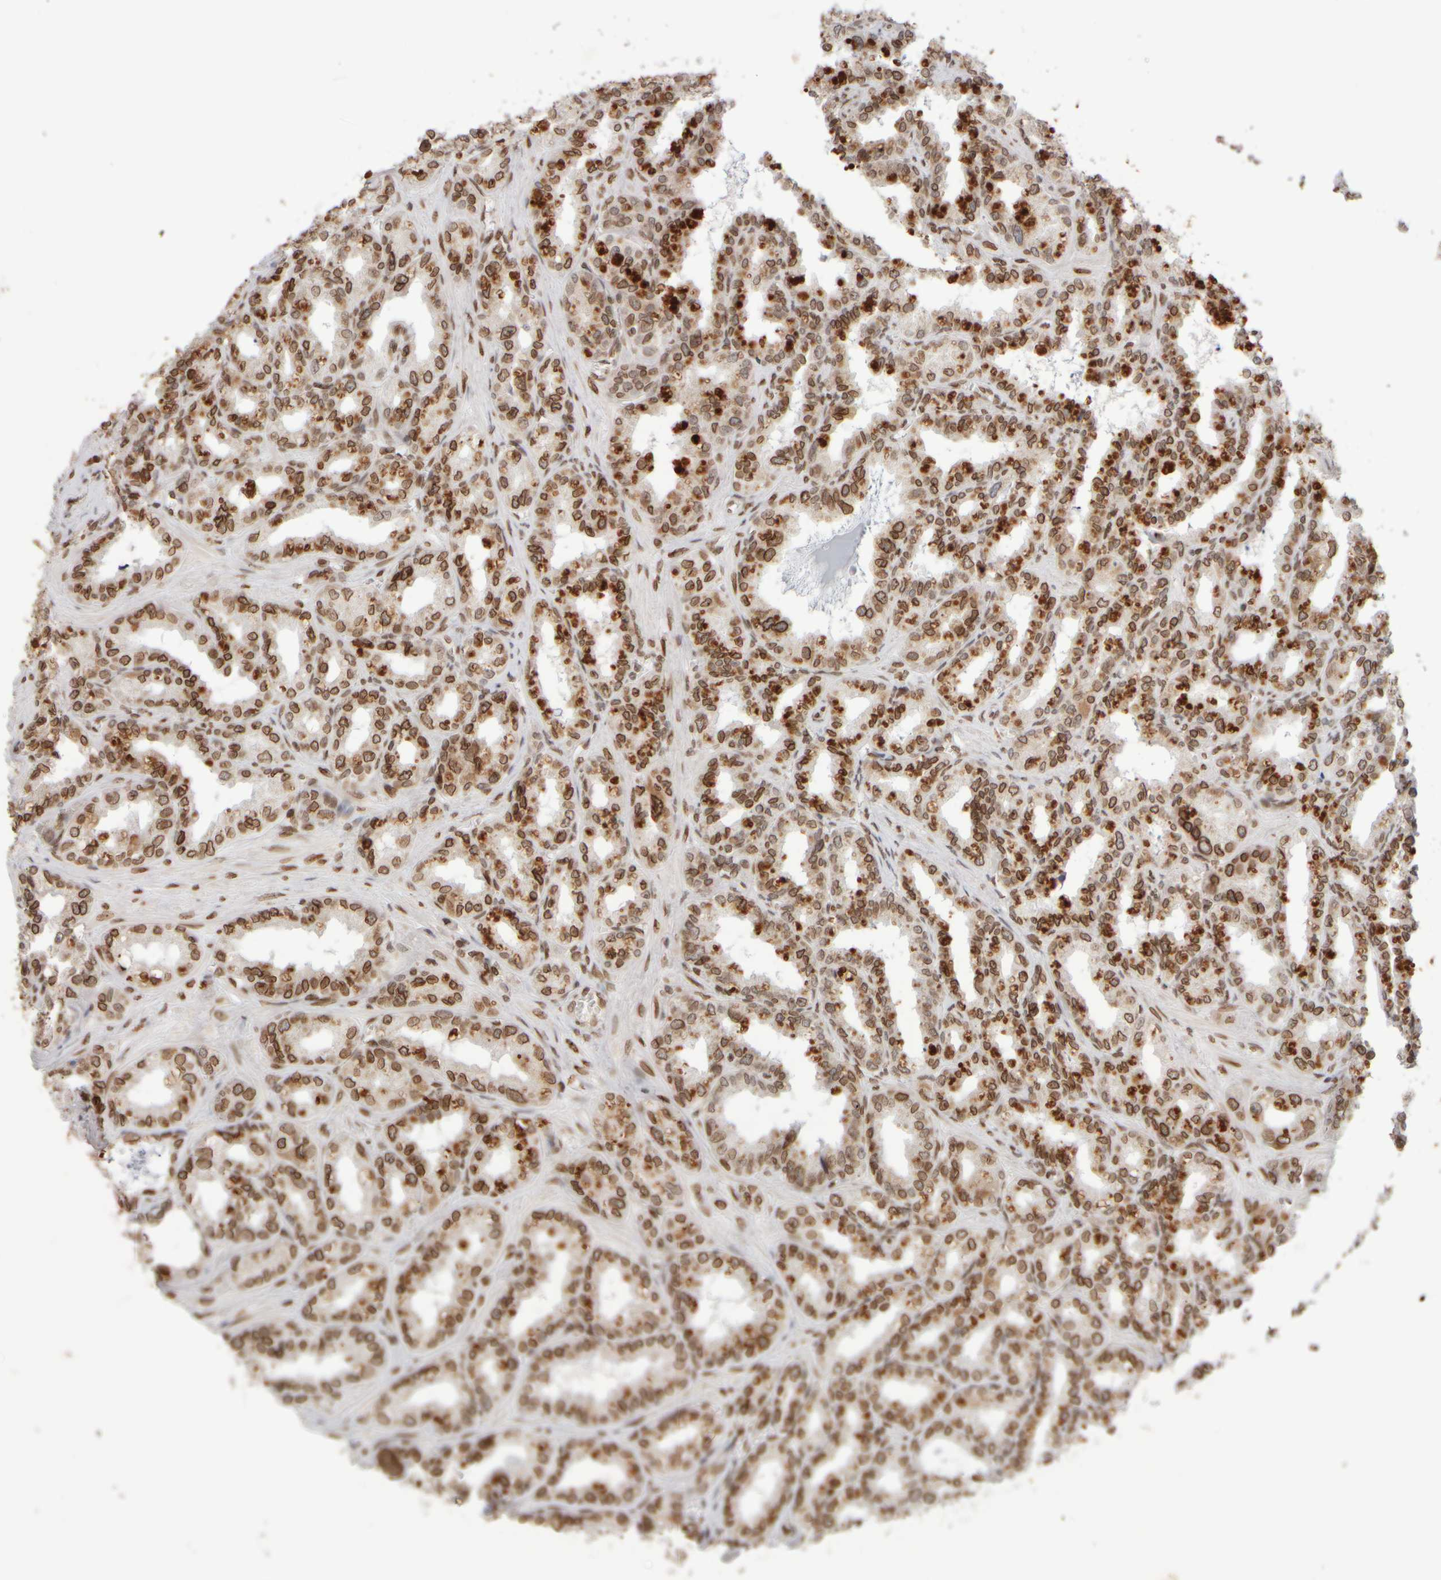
{"staining": {"intensity": "strong", "quantity": ">75%", "location": "cytoplasmic/membranous,nuclear"}, "tissue": "seminal vesicle", "cell_type": "Glandular cells", "image_type": "normal", "snomed": [{"axis": "morphology", "description": "Normal tissue, NOS"}, {"axis": "topography", "description": "Prostate"}, {"axis": "topography", "description": "Seminal veicle"}], "caption": "Brown immunohistochemical staining in unremarkable human seminal vesicle shows strong cytoplasmic/membranous,nuclear expression in approximately >75% of glandular cells.", "gene": "ZC3HC1", "patient": {"sex": "male", "age": 51}}